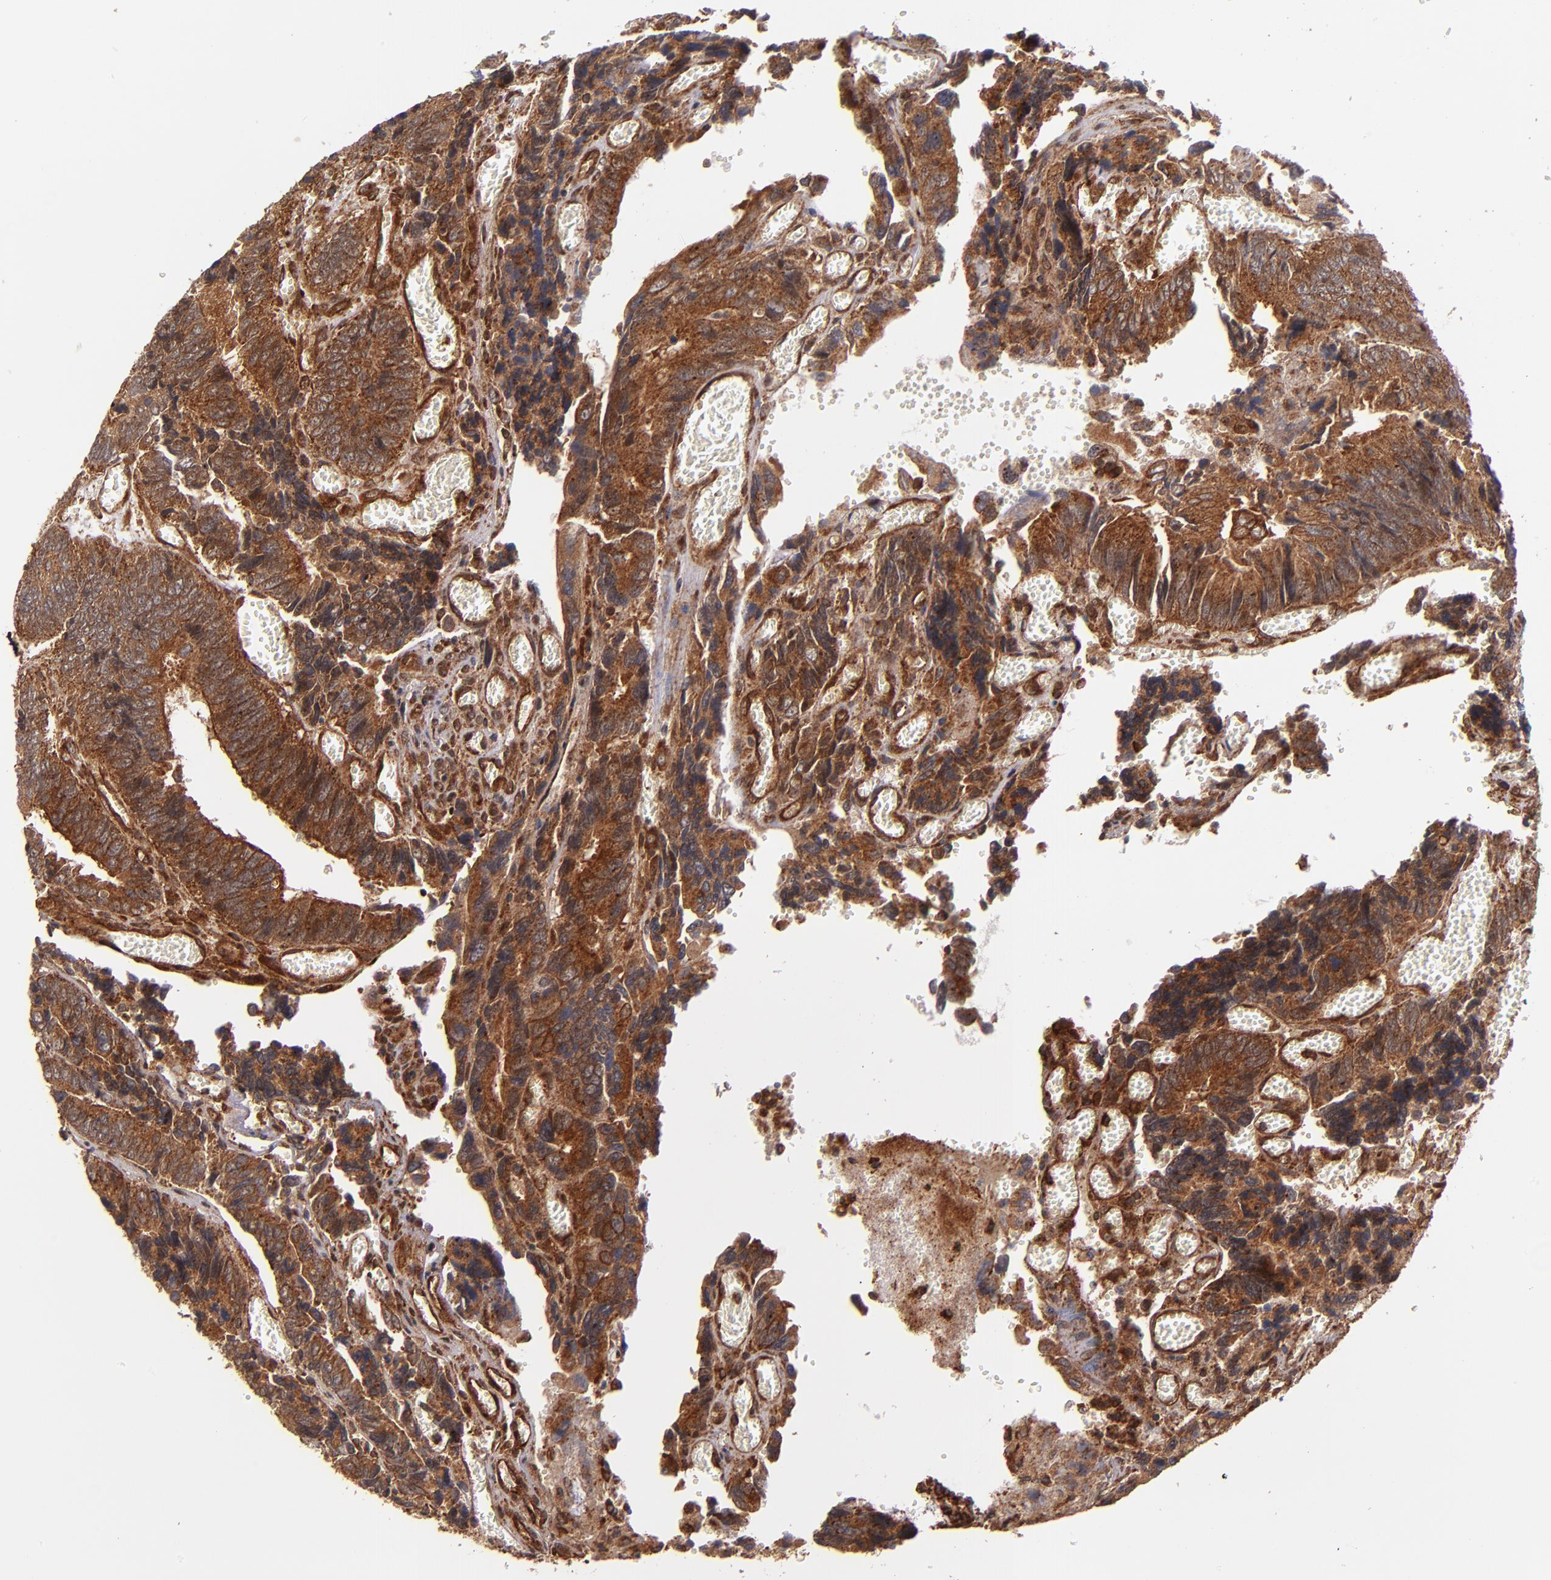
{"staining": {"intensity": "strong", "quantity": ">75%", "location": "cytoplasmic/membranous"}, "tissue": "colorectal cancer", "cell_type": "Tumor cells", "image_type": "cancer", "snomed": [{"axis": "morphology", "description": "Adenocarcinoma, NOS"}, {"axis": "topography", "description": "Colon"}], "caption": "Immunohistochemical staining of colorectal cancer exhibits high levels of strong cytoplasmic/membranous protein staining in approximately >75% of tumor cells. (DAB (3,3'-diaminobenzidine) IHC, brown staining for protein, blue staining for nuclei).", "gene": "STX8", "patient": {"sex": "male", "age": 72}}